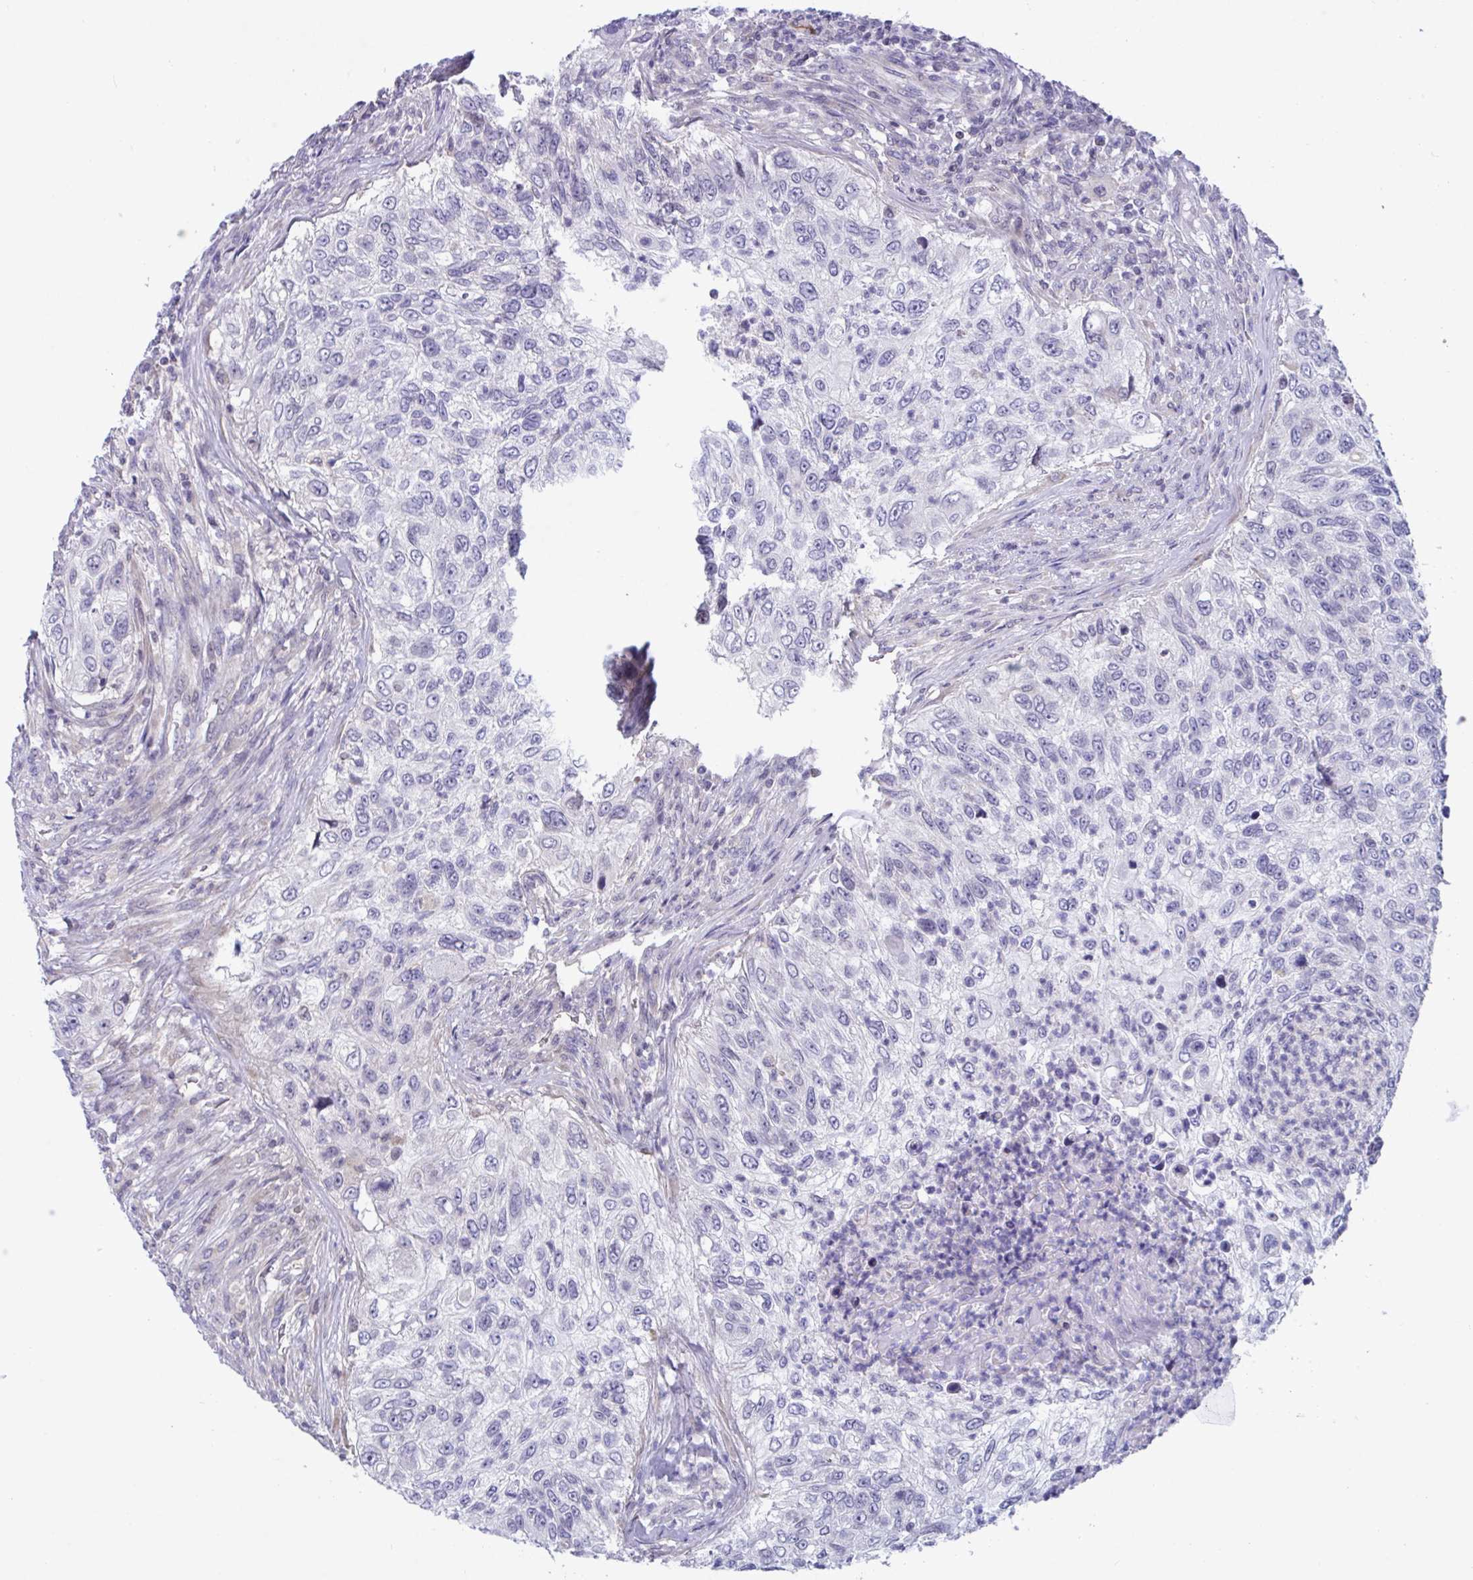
{"staining": {"intensity": "negative", "quantity": "none", "location": "none"}, "tissue": "urothelial cancer", "cell_type": "Tumor cells", "image_type": "cancer", "snomed": [{"axis": "morphology", "description": "Urothelial carcinoma, High grade"}, {"axis": "topography", "description": "Urinary bladder"}], "caption": "IHC micrograph of high-grade urothelial carcinoma stained for a protein (brown), which exhibits no staining in tumor cells.", "gene": "SNX11", "patient": {"sex": "female", "age": 60}}